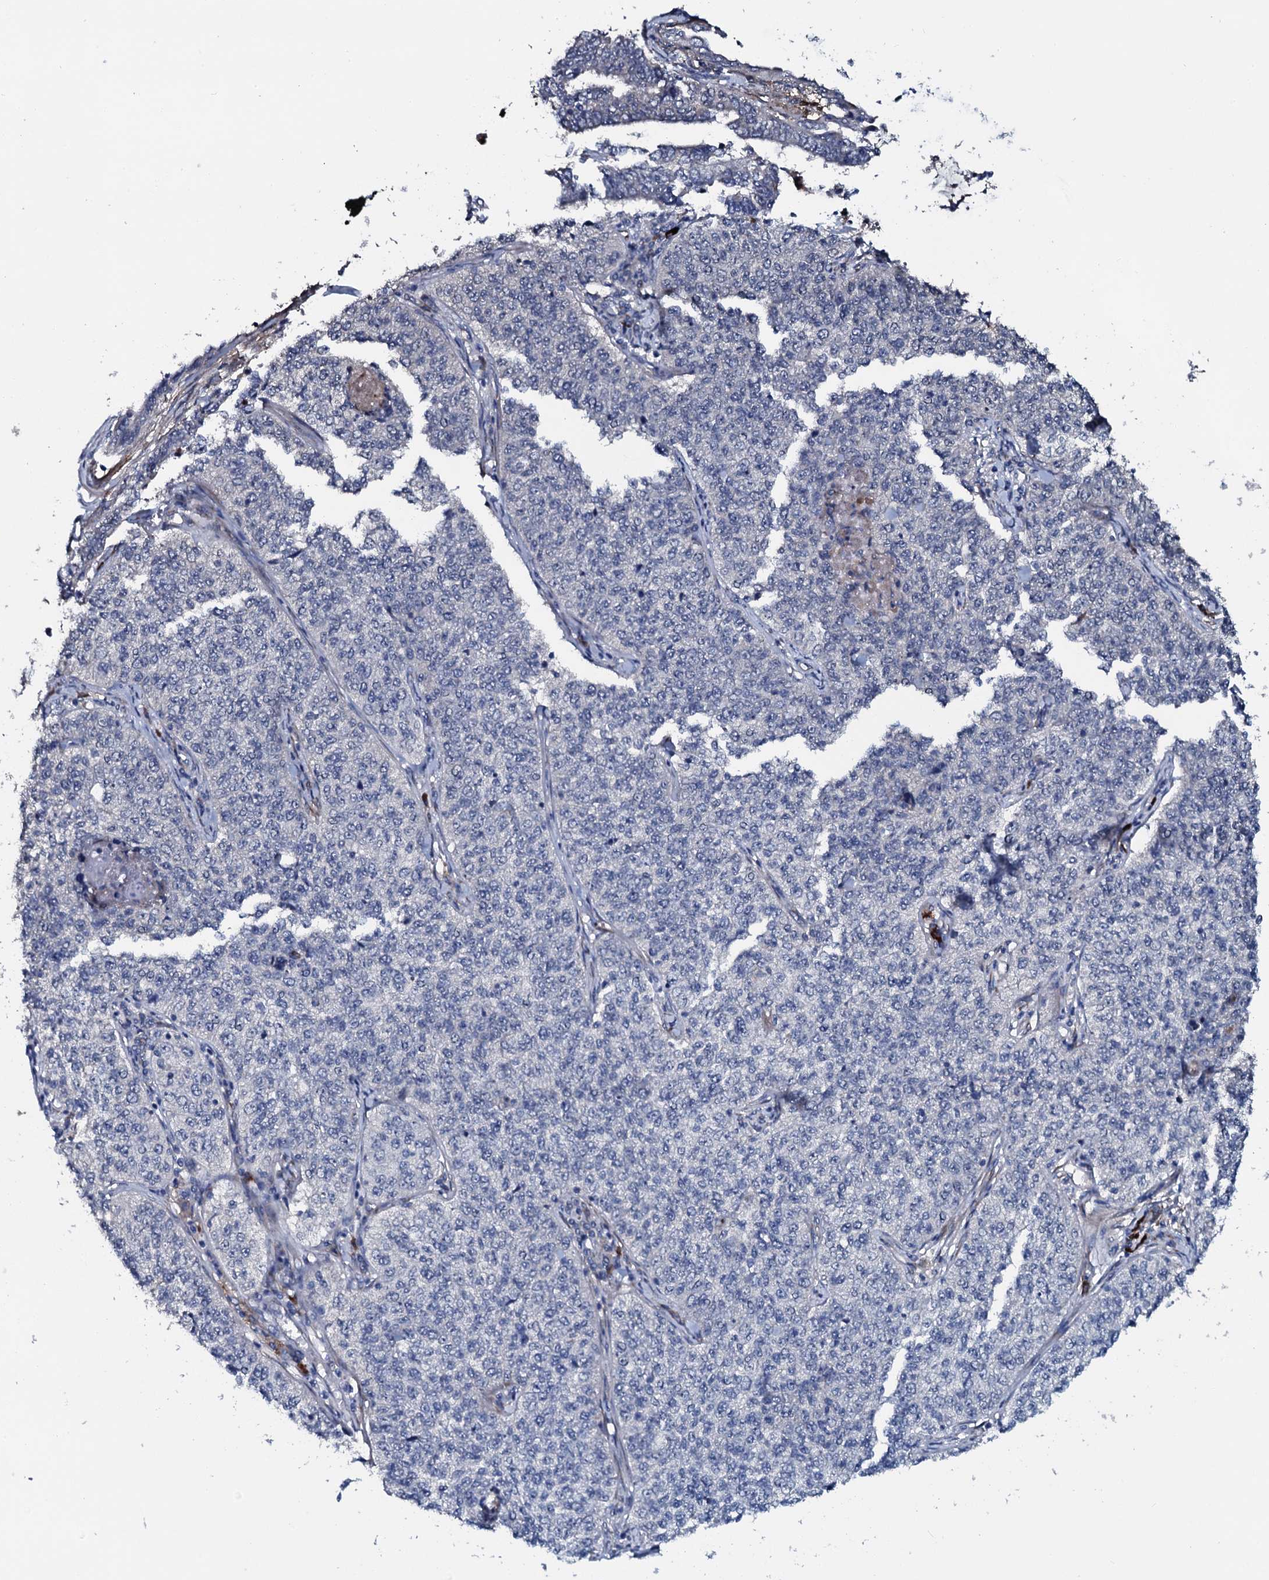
{"staining": {"intensity": "negative", "quantity": "none", "location": "none"}, "tissue": "cervical cancer", "cell_type": "Tumor cells", "image_type": "cancer", "snomed": [{"axis": "morphology", "description": "Squamous cell carcinoma, NOS"}, {"axis": "topography", "description": "Cervix"}], "caption": "Immunohistochemistry (IHC) micrograph of human squamous cell carcinoma (cervical) stained for a protein (brown), which exhibits no staining in tumor cells.", "gene": "IL12B", "patient": {"sex": "female", "age": 35}}